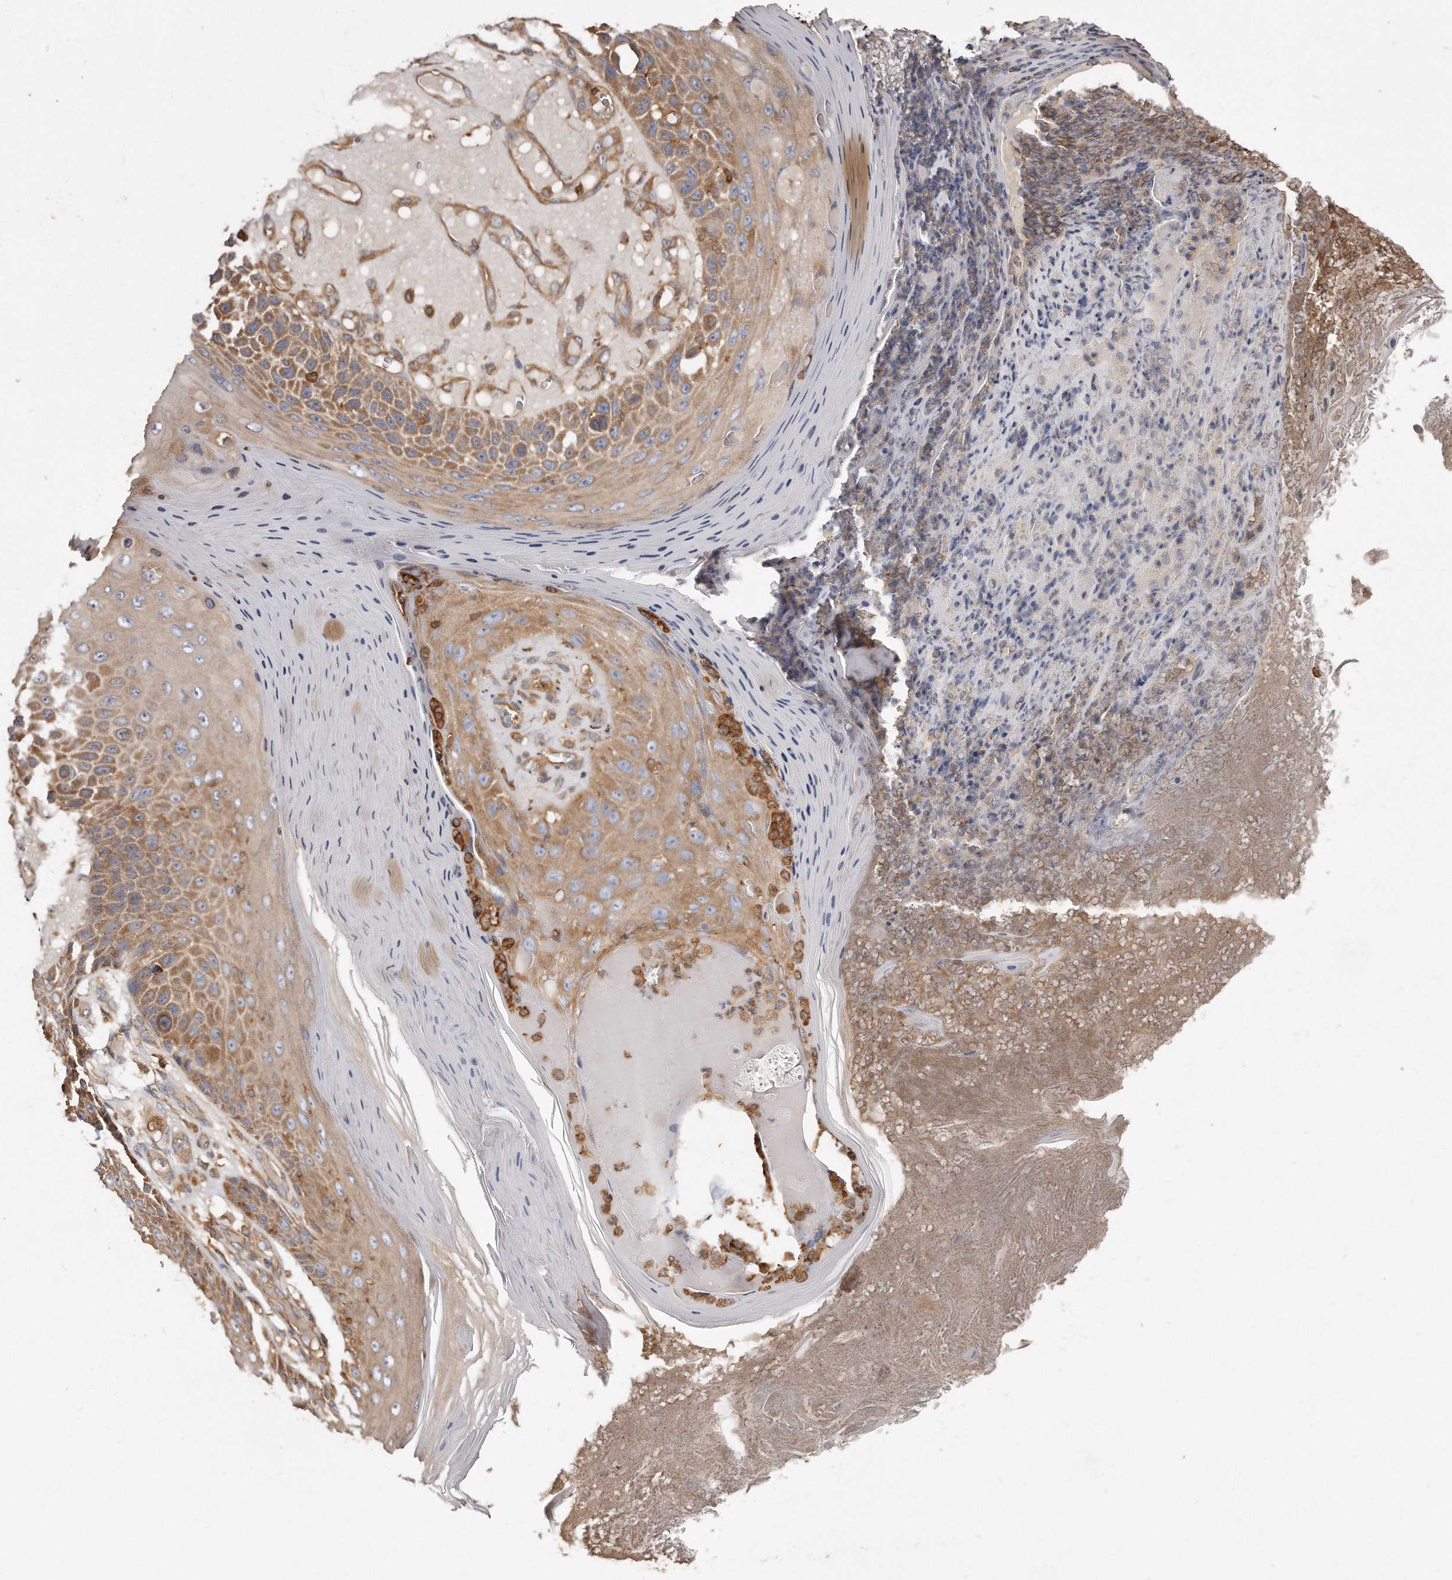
{"staining": {"intensity": "moderate", "quantity": "25%-75%", "location": "cytoplasmic/membranous"}, "tissue": "skin cancer", "cell_type": "Tumor cells", "image_type": "cancer", "snomed": [{"axis": "morphology", "description": "Squamous cell carcinoma, NOS"}, {"axis": "topography", "description": "Skin"}], "caption": "A brown stain highlights moderate cytoplasmic/membranous staining of a protein in human skin squamous cell carcinoma tumor cells.", "gene": "CAP1", "patient": {"sex": "female", "age": 88}}